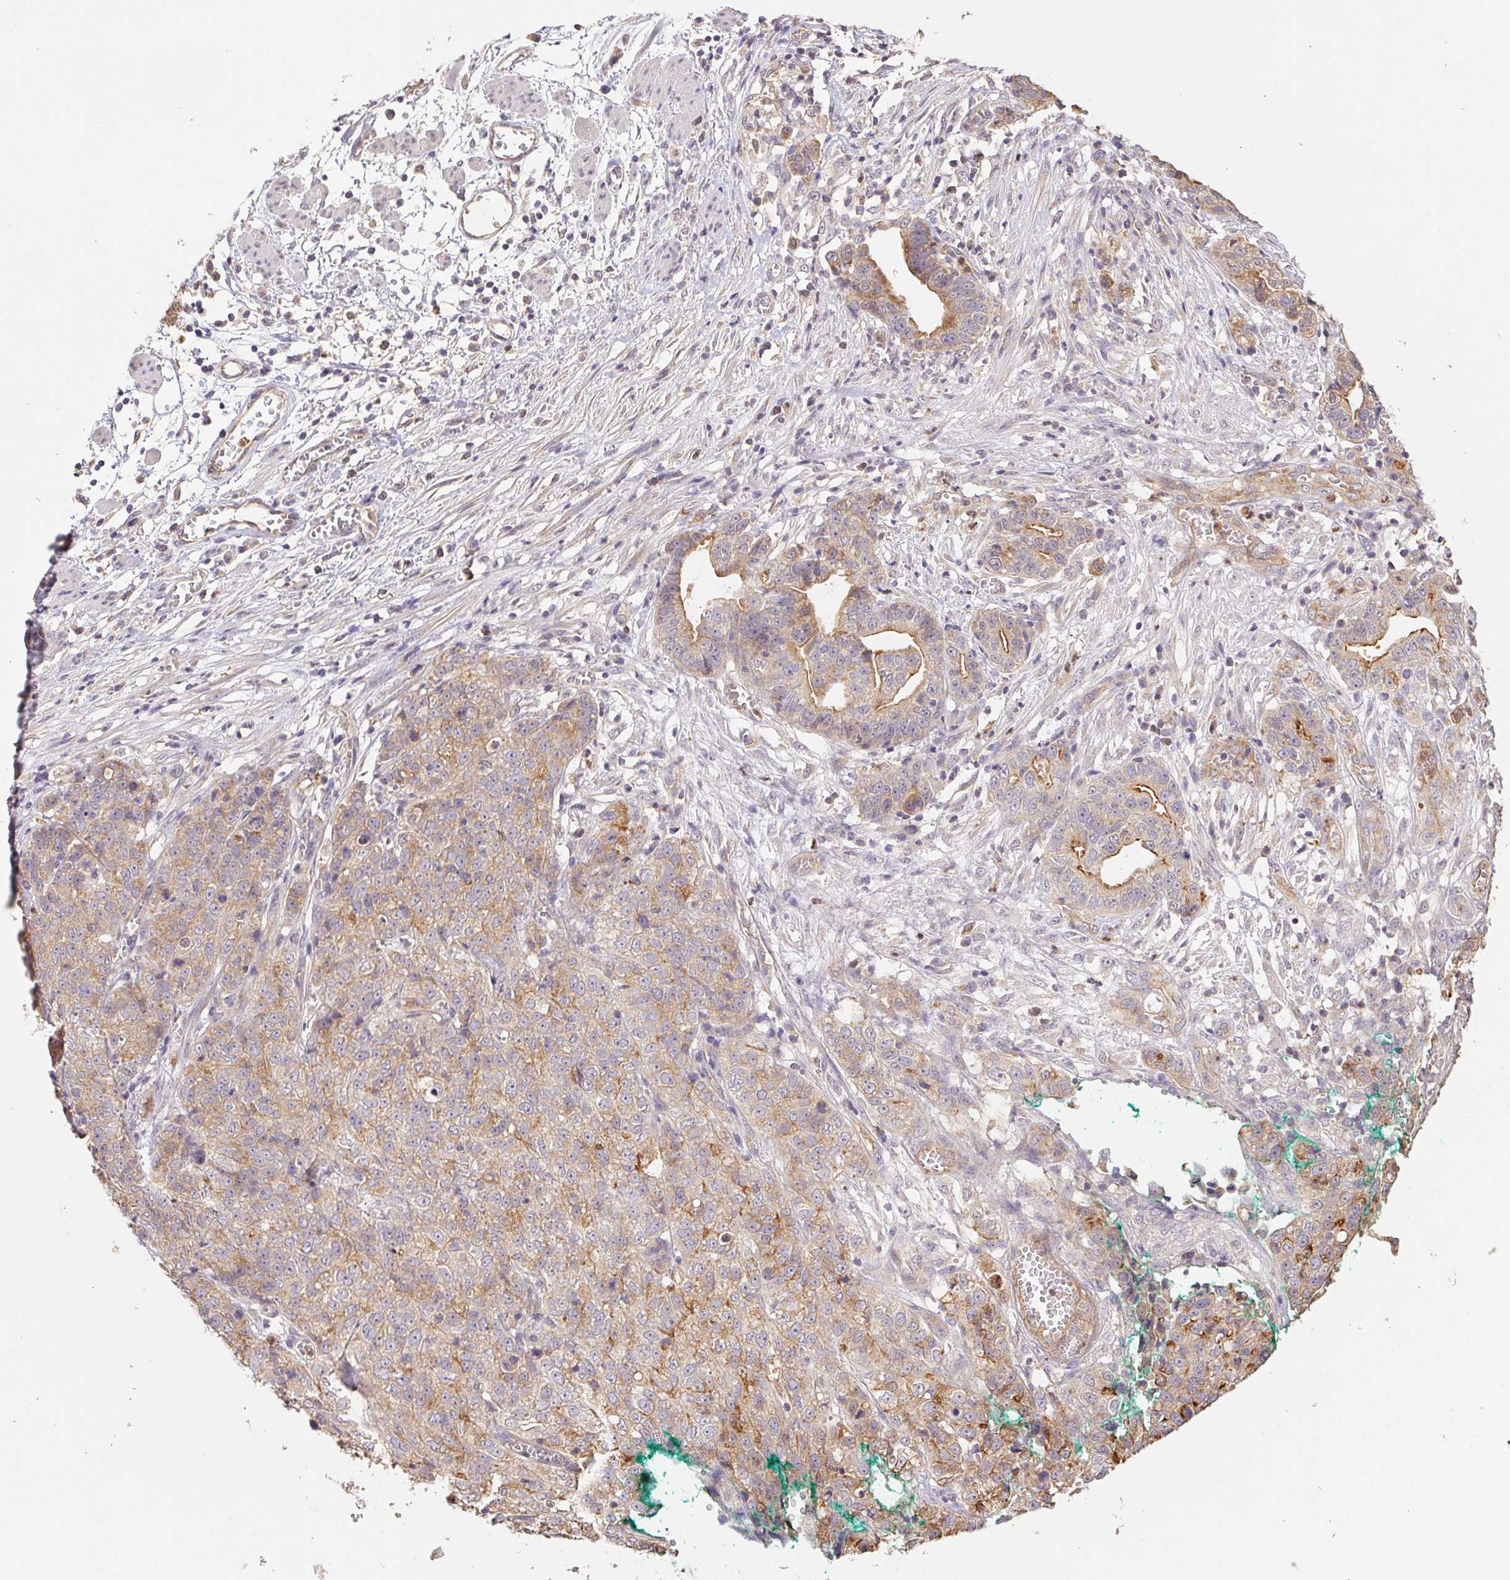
{"staining": {"intensity": "moderate", "quantity": "25%-75%", "location": "cytoplasmic/membranous"}, "tissue": "stomach cancer", "cell_type": "Tumor cells", "image_type": "cancer", "snomed": [{"axis": "morphology", "description": "Adenocarcinoma, NOS"}, {"axis": "topography", "description": "Stomach, upper"}], "caption": "The image displays staining of stomach adenocarcinoma, revealing moderate cytoplasmic/membranous protein staining (brown color) within tumor cells. The staining was performed using DAB (3,3'-diaminobenzidine), with brown indicating positive protein expression. Nuclei are stained blue with hematoxylin.", "gene": "RAB11A", "patient": {"sex": "female", "age": 67}}